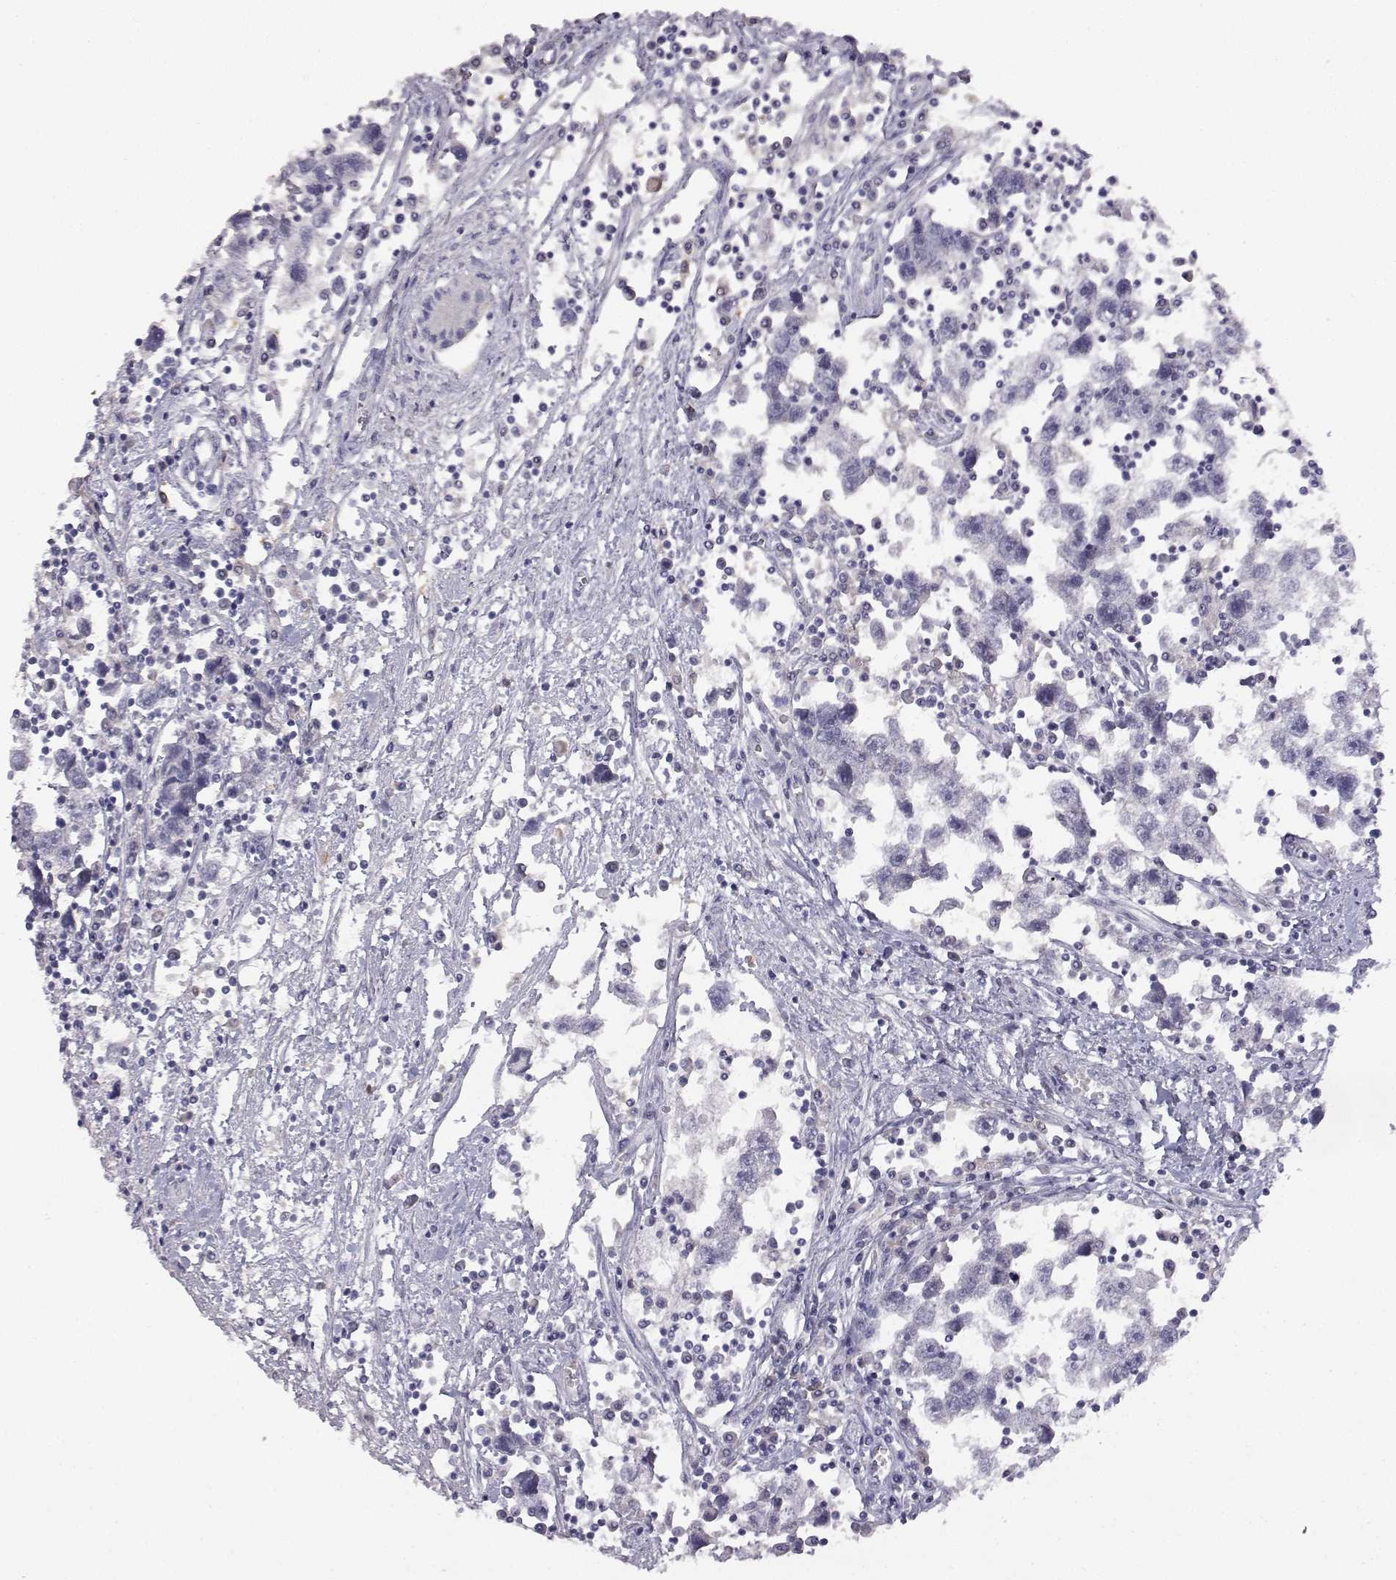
{"staining": {"intensity": "negative", "quantity": "none", "location": "none"}, "tissue": "testis cancer", "cell_type": "Tumor cells", "image_type": "cancer", "snomed": [{"axis": "morphology", "description": "Seminoma, NOS"}, {"axis": "topography", "description": "Testis"}], "caption": "There is no significant staining in tumor cells of seminoma (testis).", "gene": "AKR1B1", "patient": {"sex": "male", "age": 30}}